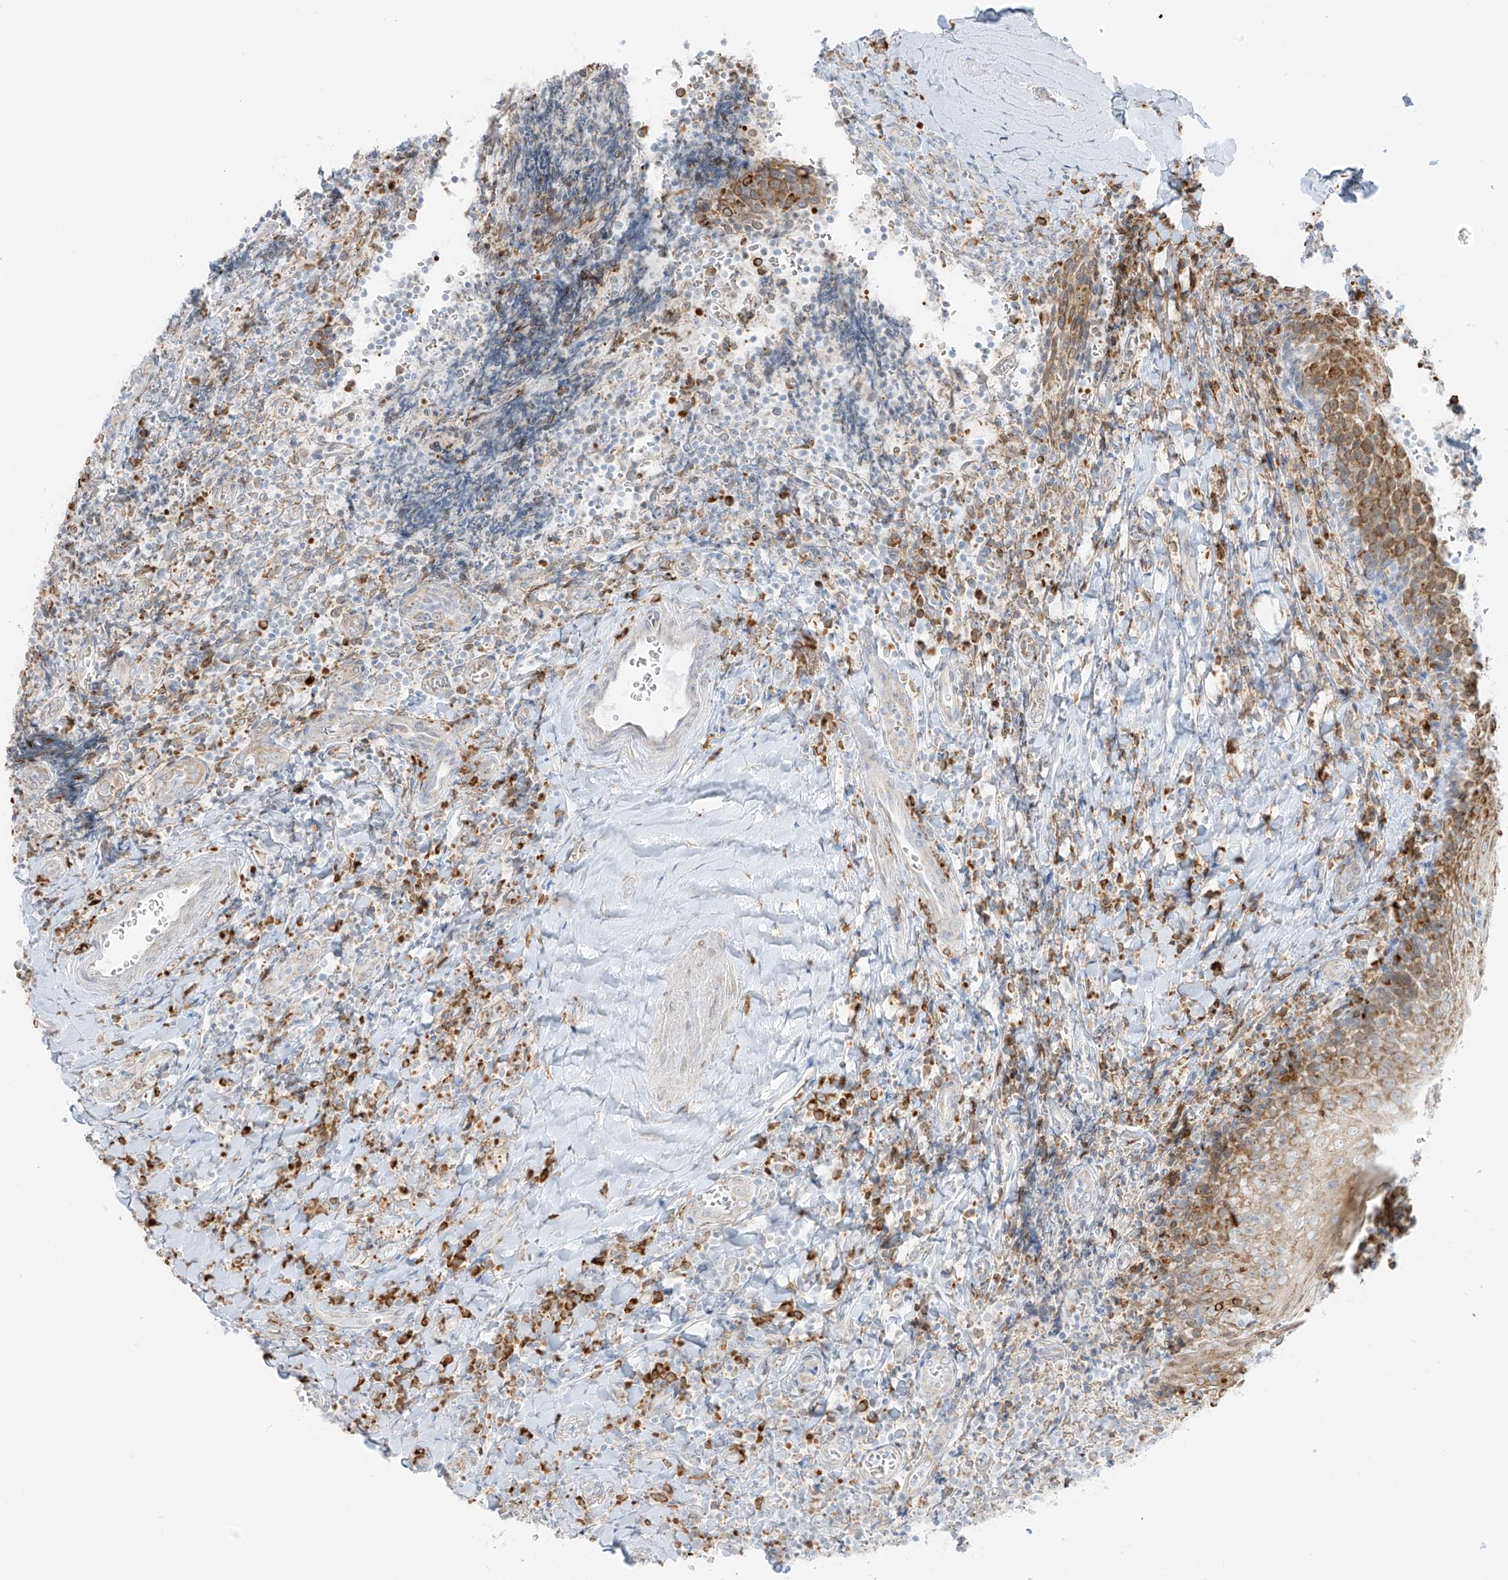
{"staining": {"intensity": "moderate", "quantity": ">75%", "location": "cytoplasmic/membranous"}, "tissue": "tonsil", "cell_type": "Germinal center cells", "image_type": "normal", "snomed": [{"axis": "morphology", "description": "Normal tissue, NOS"}, {"axis": "topography", "description": "Tonsil"}], "caption": "Normal tonsil displays moderate cytoplasmic/membranous positivity in approximately >75% of germinal center cells.", "gene": "LRRC59", "patient": {"sex": "male", "age": 27}}